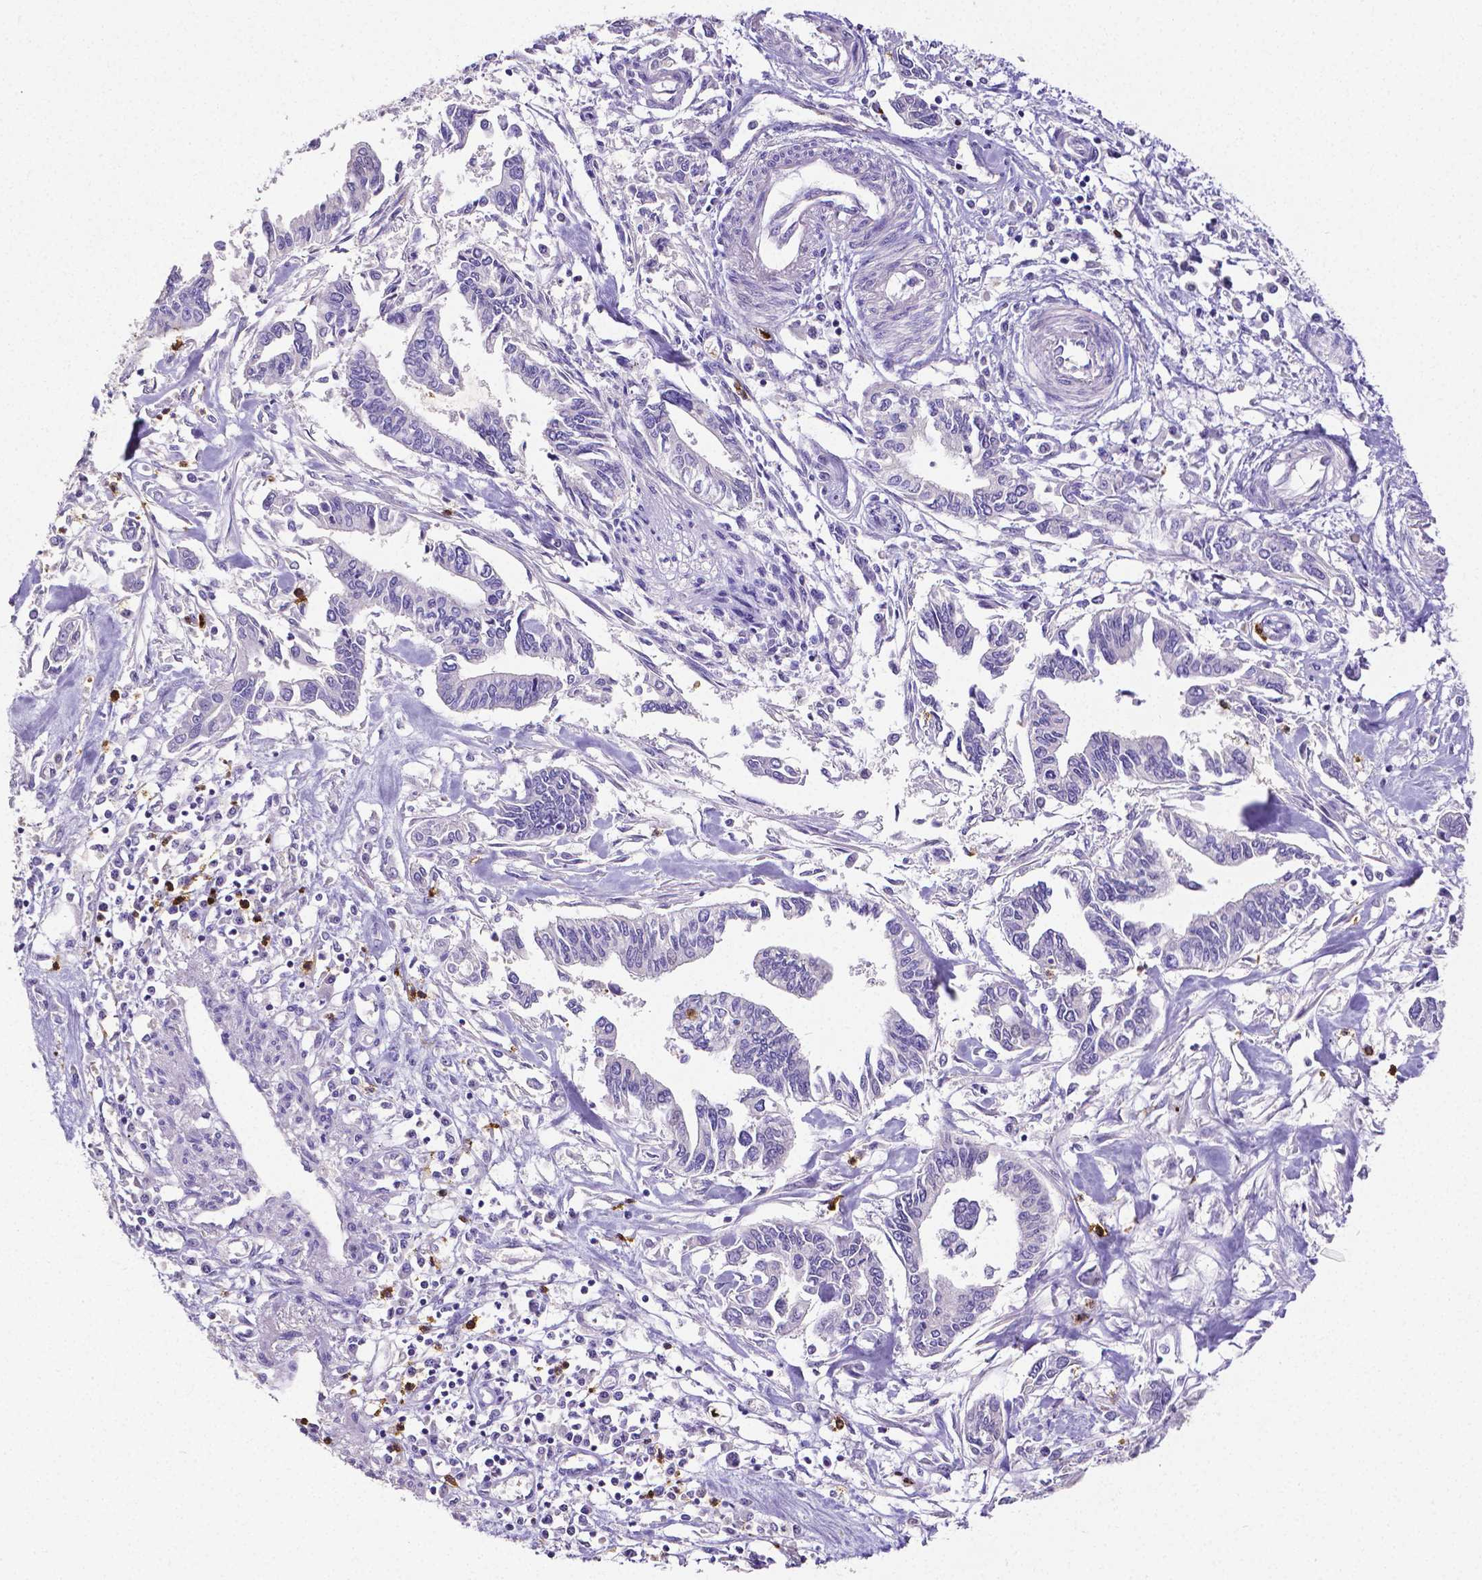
{"staining": {"intensity": "negative", "quantity": "none", "location": "none"}, "tissue": "pancreatic cancer", "cell_type": "Tumor cells", "image_type": "cancer", "snomed": [{"axis": "morphology", "description": "Adenocarcinoma, NOS"}, {"axis": "topography", "description": "Pancreas"}], "caption": "Adenocarcinoma (pancreatic) was stained to show a protein in brown. There is no significant staining in tumor cells.", "gene": "MMP9", "patient": {"sex": "male", "age": 60}}